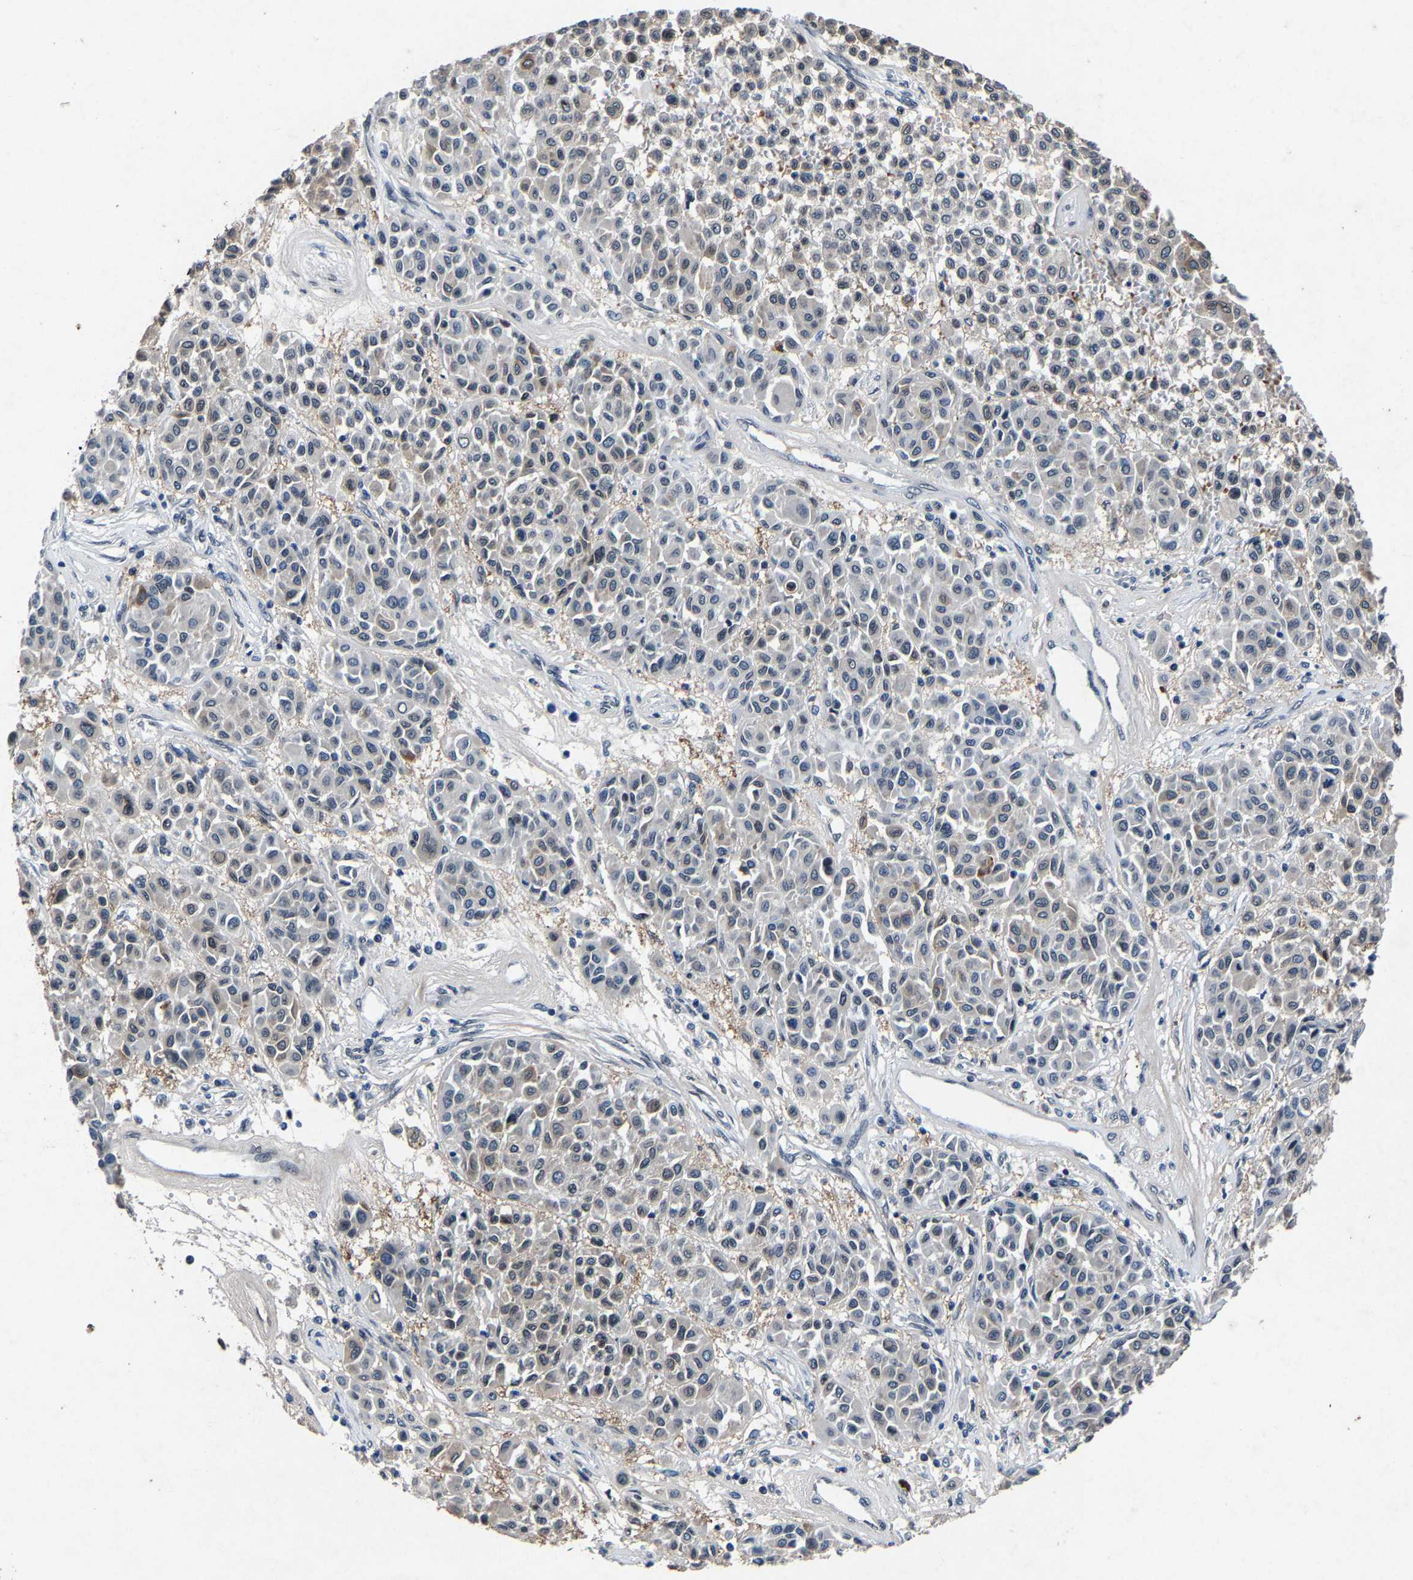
{"staining": {"intensity": "weak", "quantity": "<25%", "location": "cytoplasmic/membranous"}, "tissue": "melanoma", "cell_type": "Tumor cells", "image_type": "cancer", "snomed": [{"axis": "morphology", "description": "Malignant melanoma, Metastatic site"}, {"axis": "topography", "description": "Soft tissue"}], "caption": "This is a photomicrograph of immunohistochemistry staining of malignant melanoma (metastatic site), which shows no staining in tumor cells.", "gene": "UBN2", "patient": {"sex": "male", "age": 41}}